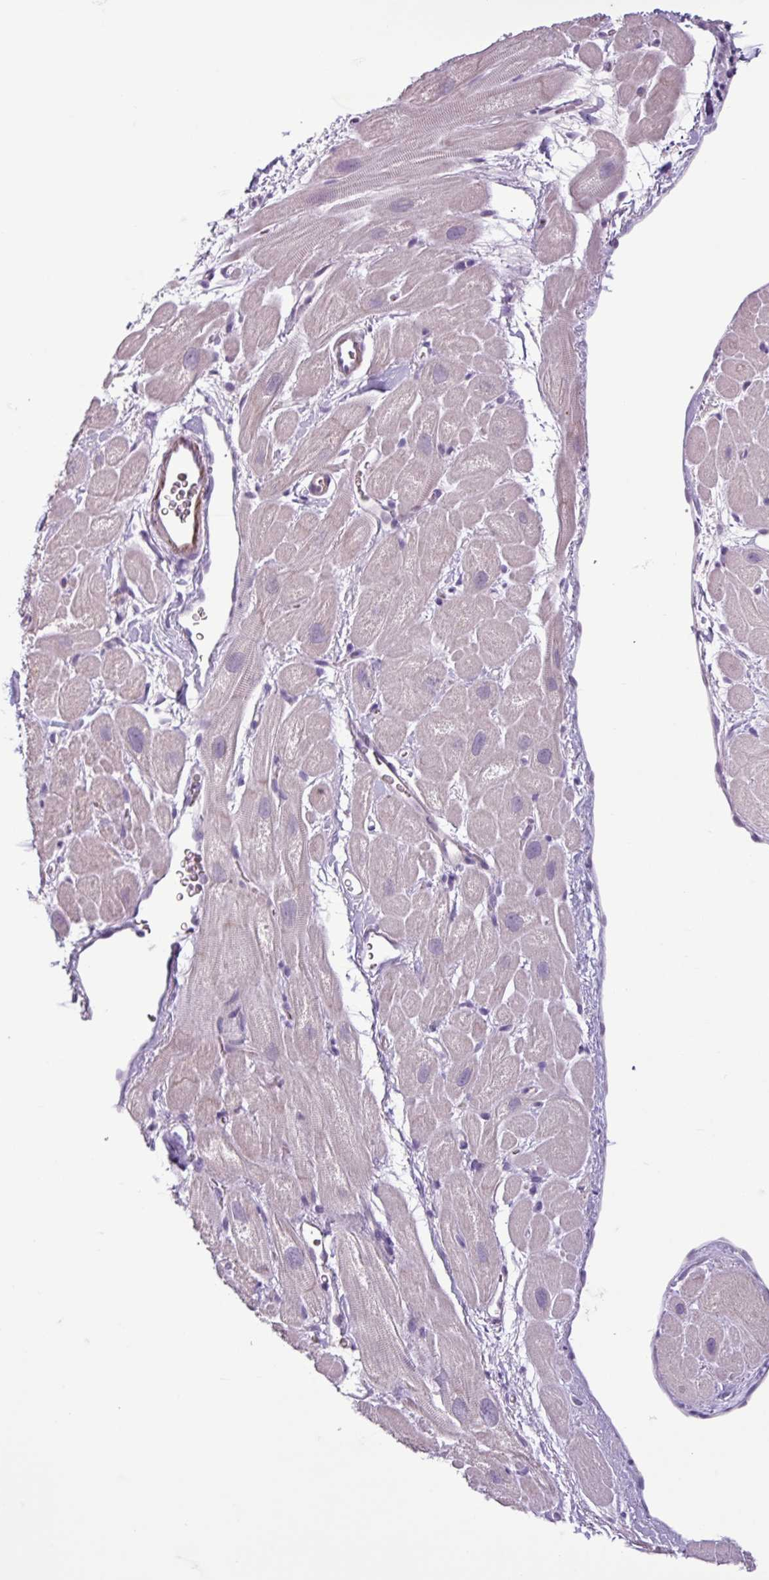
{"staining": {"intensity": "negative", "quantity": "none", "location": "none"}, "tissue": "heart muscle", "cell_type": "Cardiomyocytes", "image_type": "normal", "snomed": [{"axis": "morphology", "description": "Normal tissue, NOS"}, {"axis": "topography", "description": "Heart"}], "caption": "Cardiomyocytes show no significant protein positivity in unremarkable heart muscle. (Stains: DAB (3,3'-diaminobenzidine) immunohistochemistry with hematoxylin counter stain, Microscopy: brightfield microscopy at high magnification).", "gene": "C9orf24", "patient": {"sex": "male", "age": 49}}